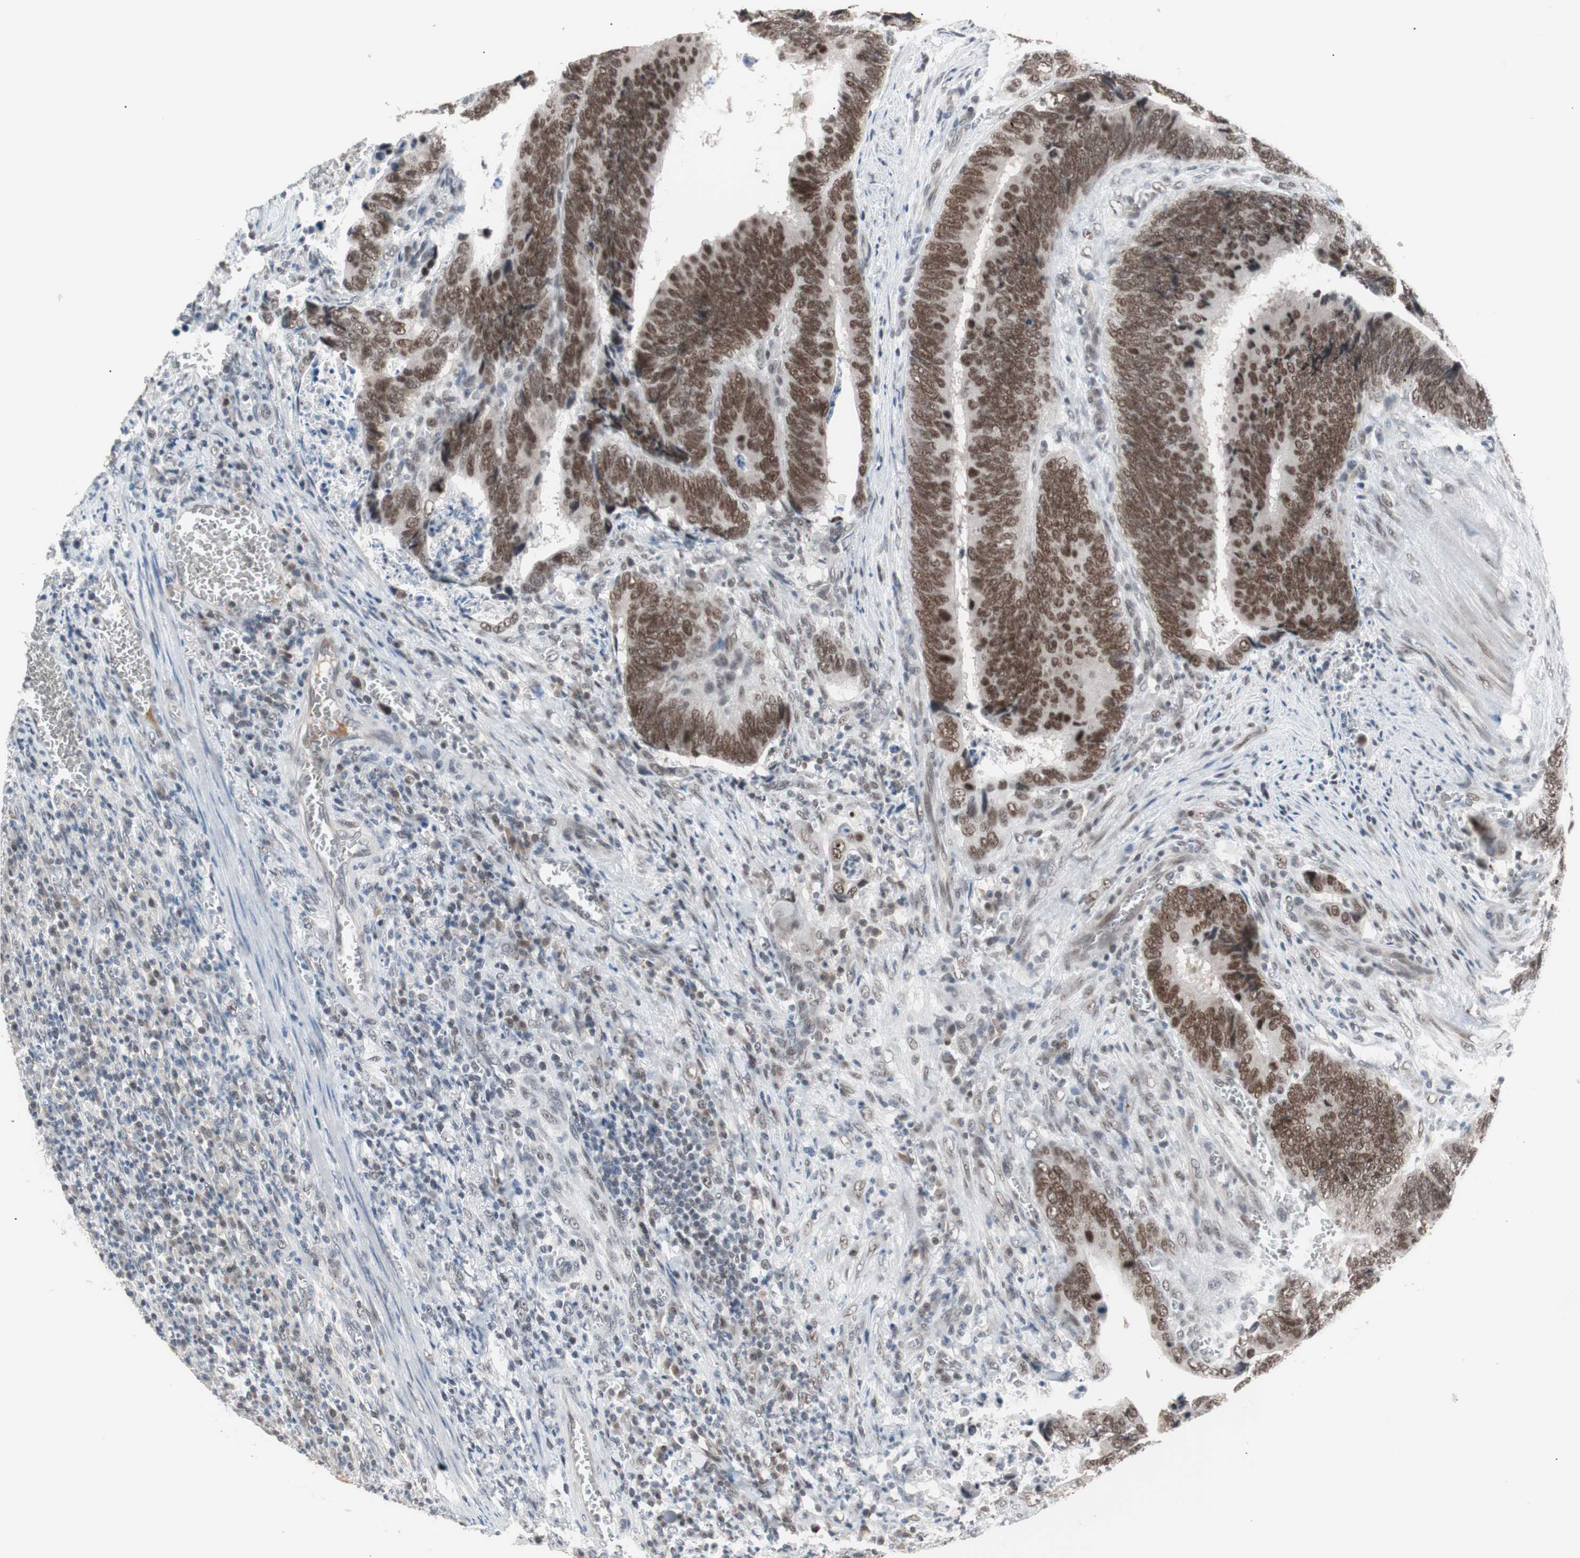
{"staining": {"intensity": "strong", "quantity": ">75%", "location": "nuclear"}, "tissue": "colorectal cancer", "cell_type": "Tumor cells", "image_type": "cancer", "snomed": [{"axis": "morphology", "description": "Adenocarcinoma, NOS"}, {"axis": "topography", "description": "Colon"}], "caption": "This is an image of IHC staining of colorectal cancer, which shows strong positivity in the nuclear of tumor cells.", "gene": "LIG3", "patient": {"sex": "male", "age": 72}}